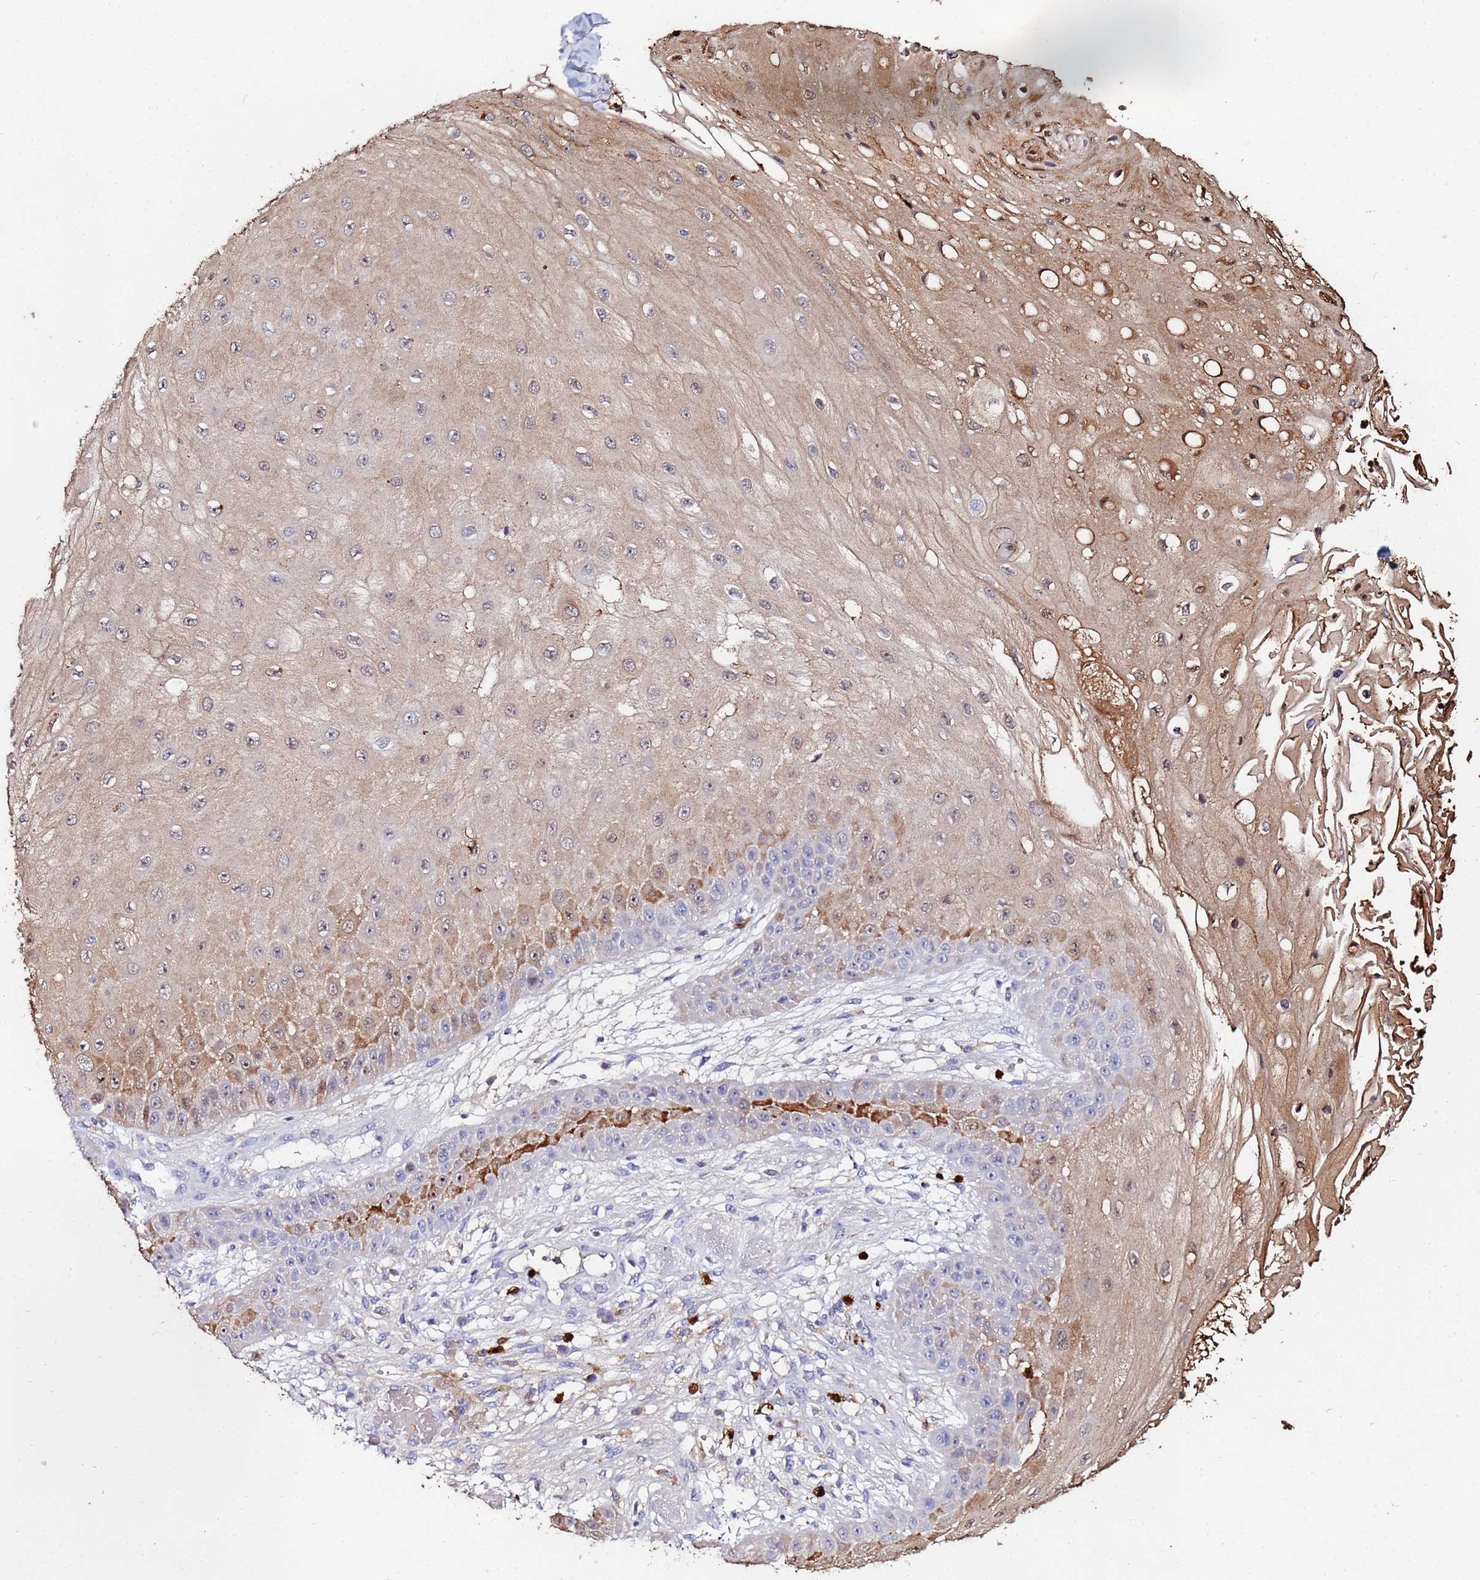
{"staining": {"intensity": "moderate", "quantity": "25%-75%", "location": "cytoplasmic/membranous,nuclear"}, "tissue": "skin cancer", "cell_type": "Tumor cells", "image_type": "cancer", "snomed": [{"axis": "morphology", "description": "Squamous cell carcinoma, NOS"}, {"axis": "topography", "description": "Skin"}], "caption": "Skin squamous cell carcinoma stained with IHC reveals moderate cytoplasmic/membranous and nuclear staining in about 25%-75% of tumor cells.", "gene": "TUBAL3", "patient": {"sex": "male", "age": 70}}